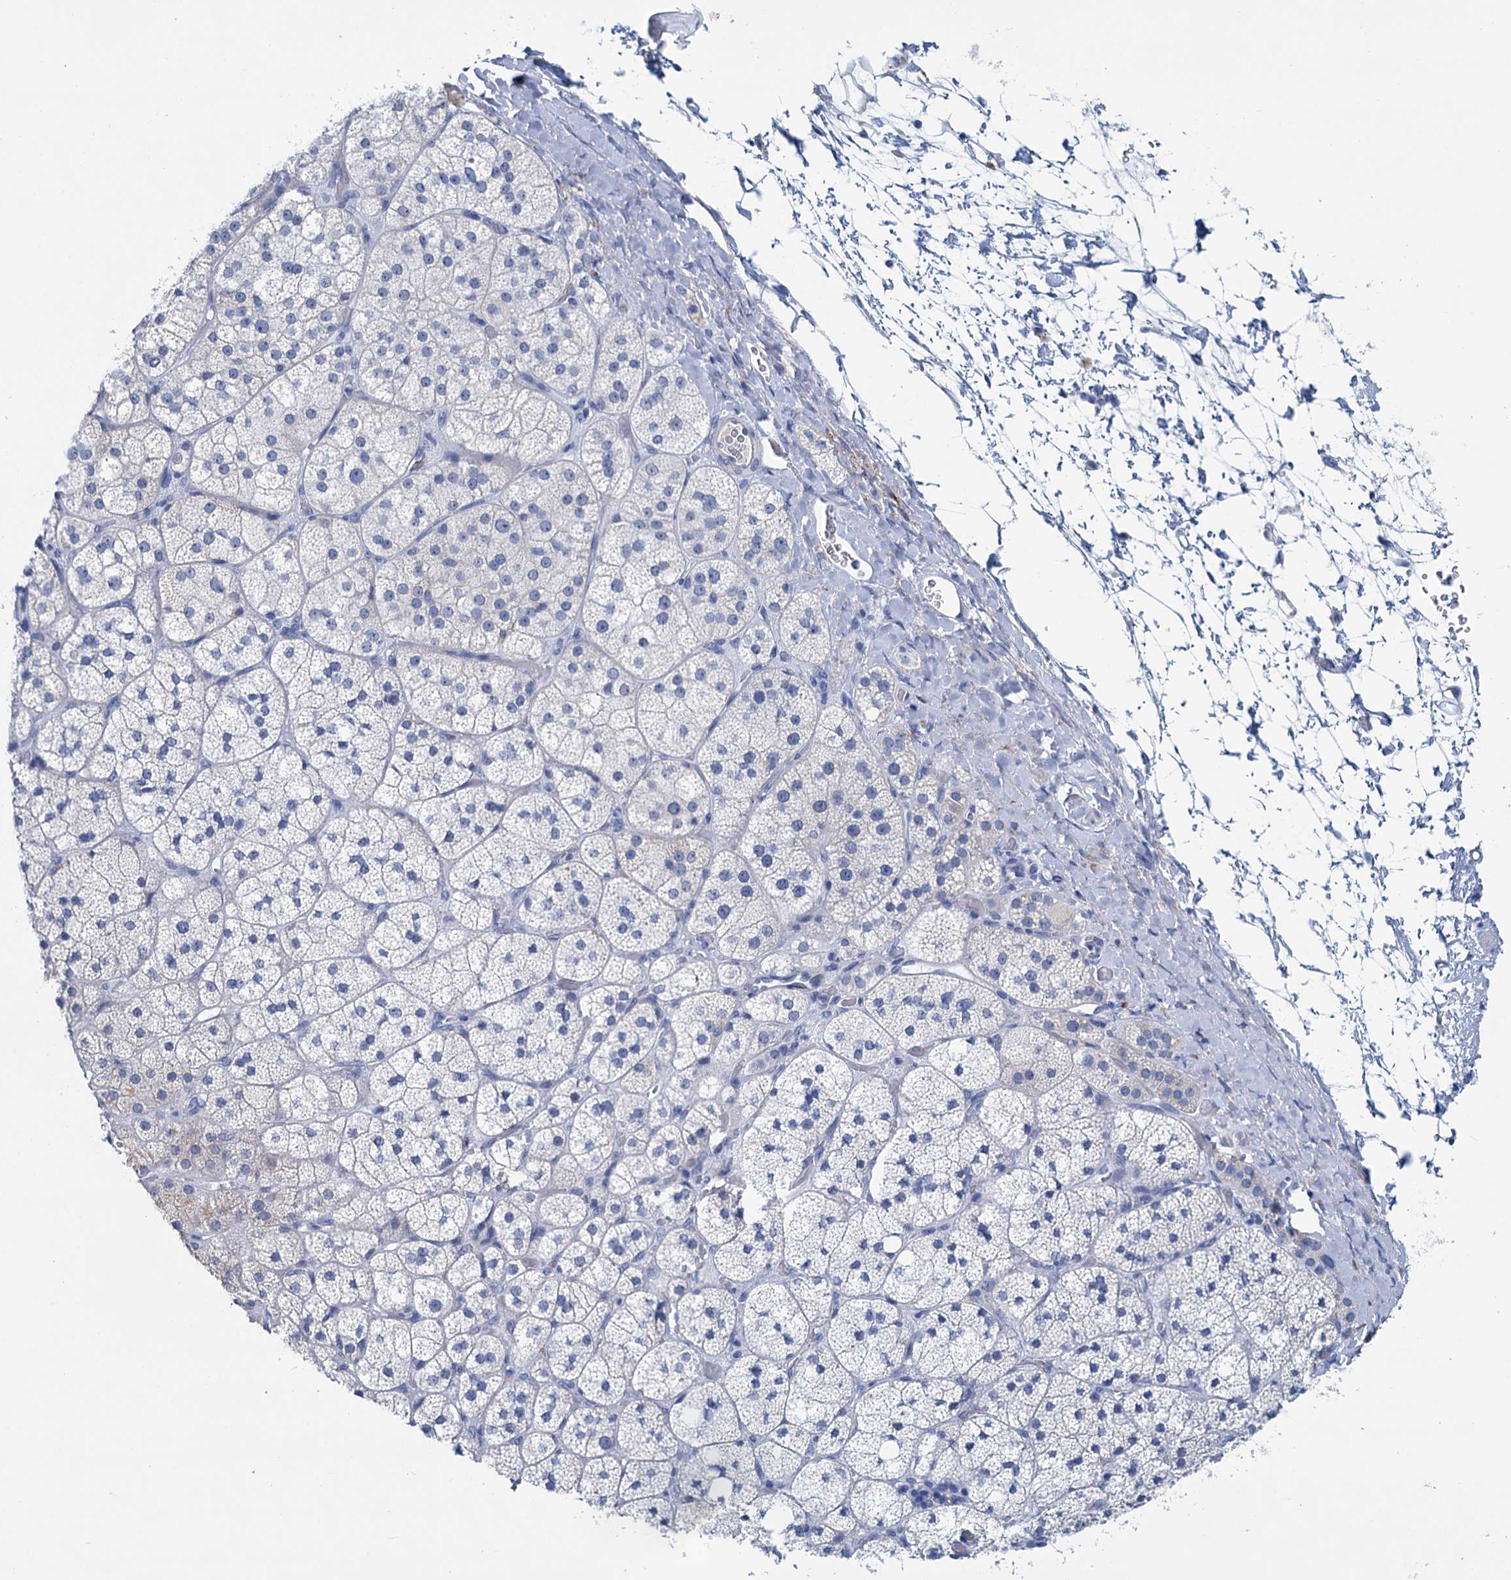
{"staining": {"intensity": "negative", "quantity": "none", "location": "none"}, "tissue": "adrenal gland", "cell_type": "Glandular cells", "image_type": "normal", "snomed": [{"axis": "morphology", "description": "Normal tissue, NOS"}, {"axis": "topography", "description": "Adrenal gland"}], "caption": "Glandular cells show no significant protein positivity in normal adrenal gland. The staining is performed using DAB brown chromogen with nuclei counter-stained in using hematoxylin.", "gene": "MYOZ3", "patient": {"sex": "male", "age": 61}}